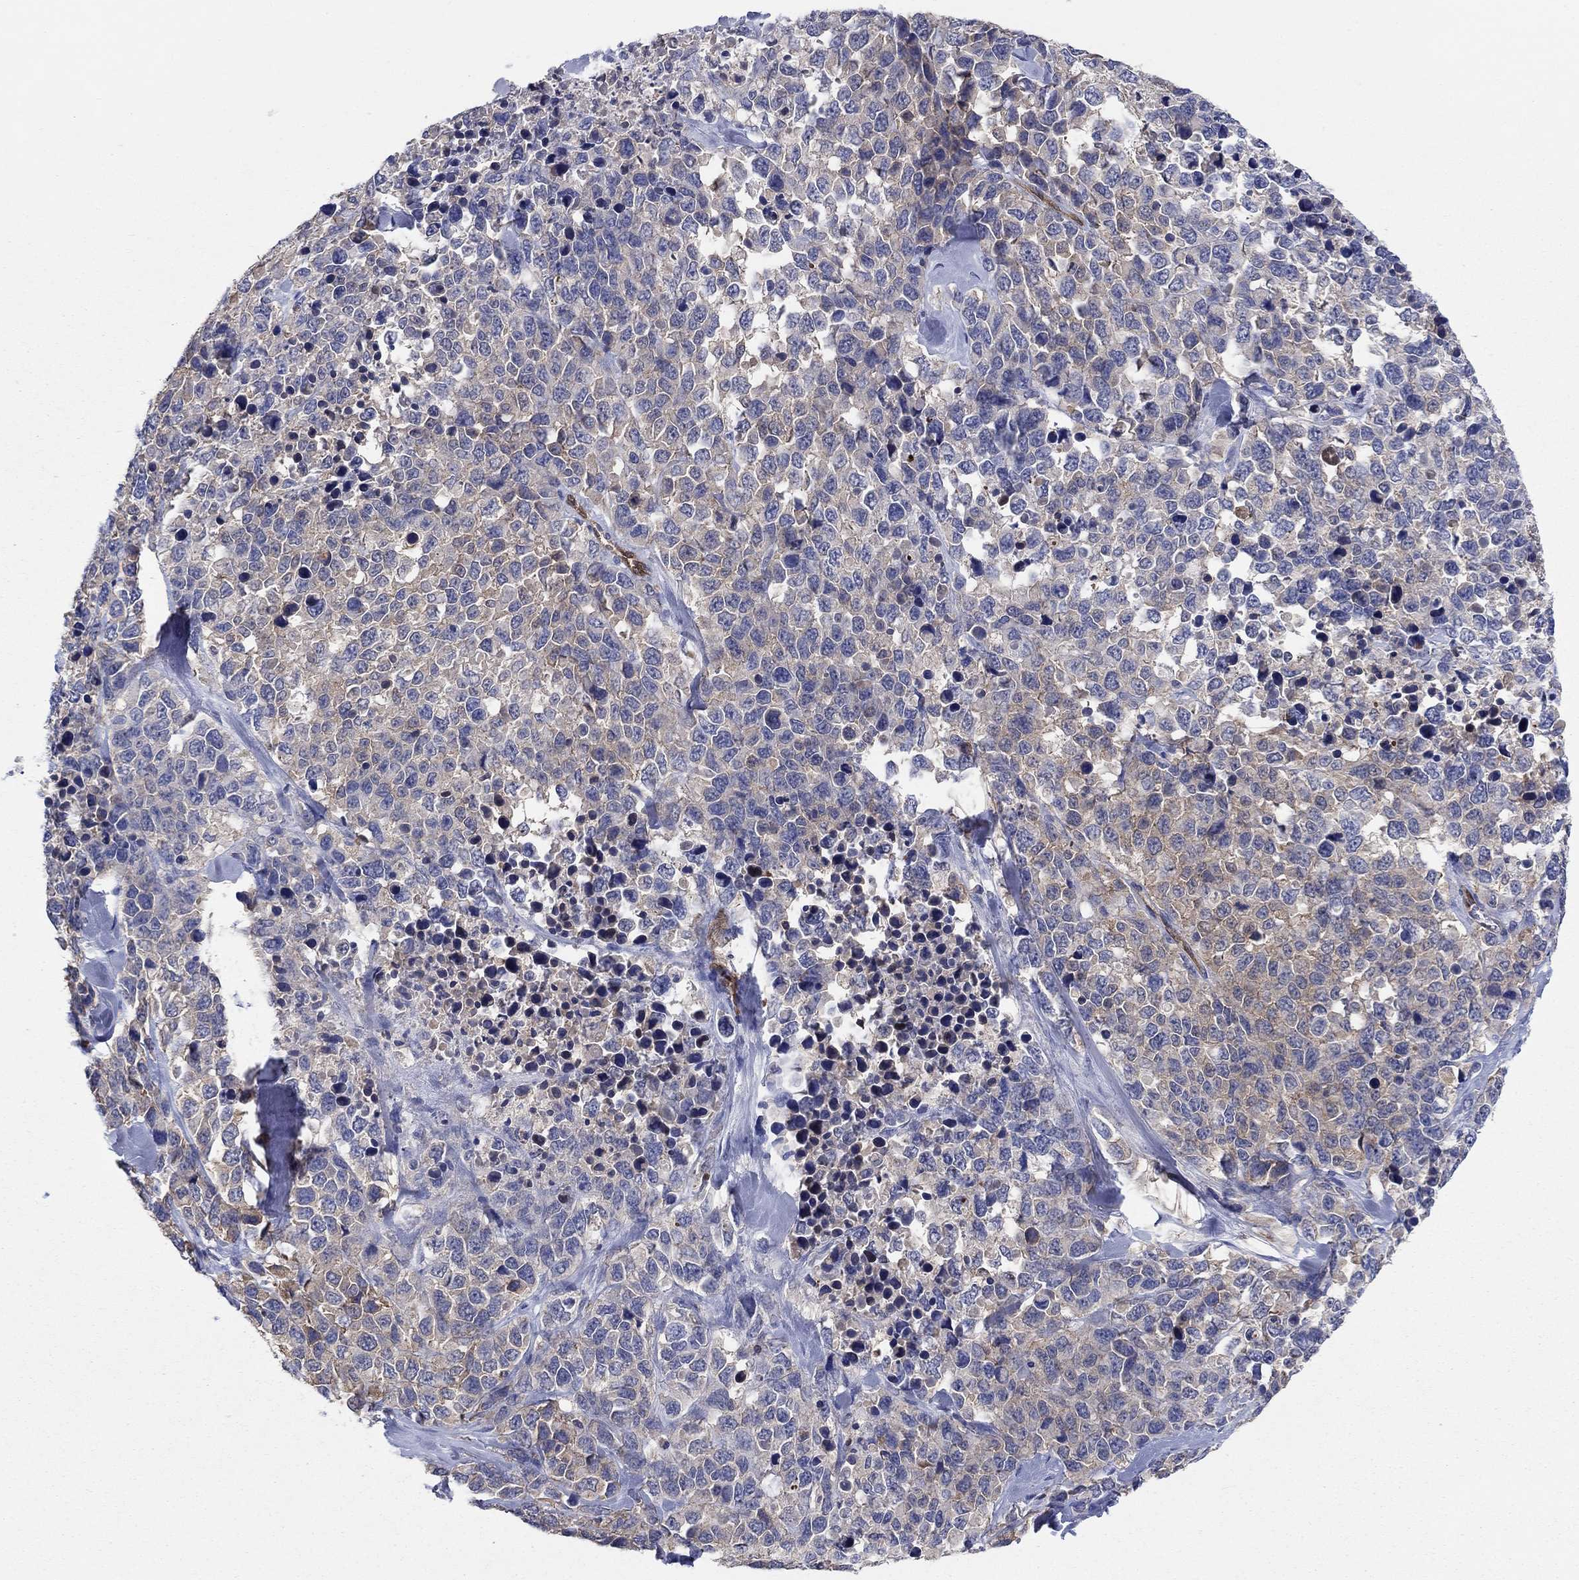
{"staining": {"intensity": "weak", "quantity": "<25%", "location": "cytoplasmic/membranous"}, "tissue": "melanoma", "cell_type": "Tumor cells", "image_type": "cancer", "snomed": [{"axis": "morphology", "description": "Malignant melanoma, Metastatic site"}, {"axis": "topography", "description": "Skin"}], "caption": "Tumor cells show no significant positivity in malignant melanoma (metastatic site).", "gene": "AGFG2", "patient": {"sex": "male", "age": 84}}